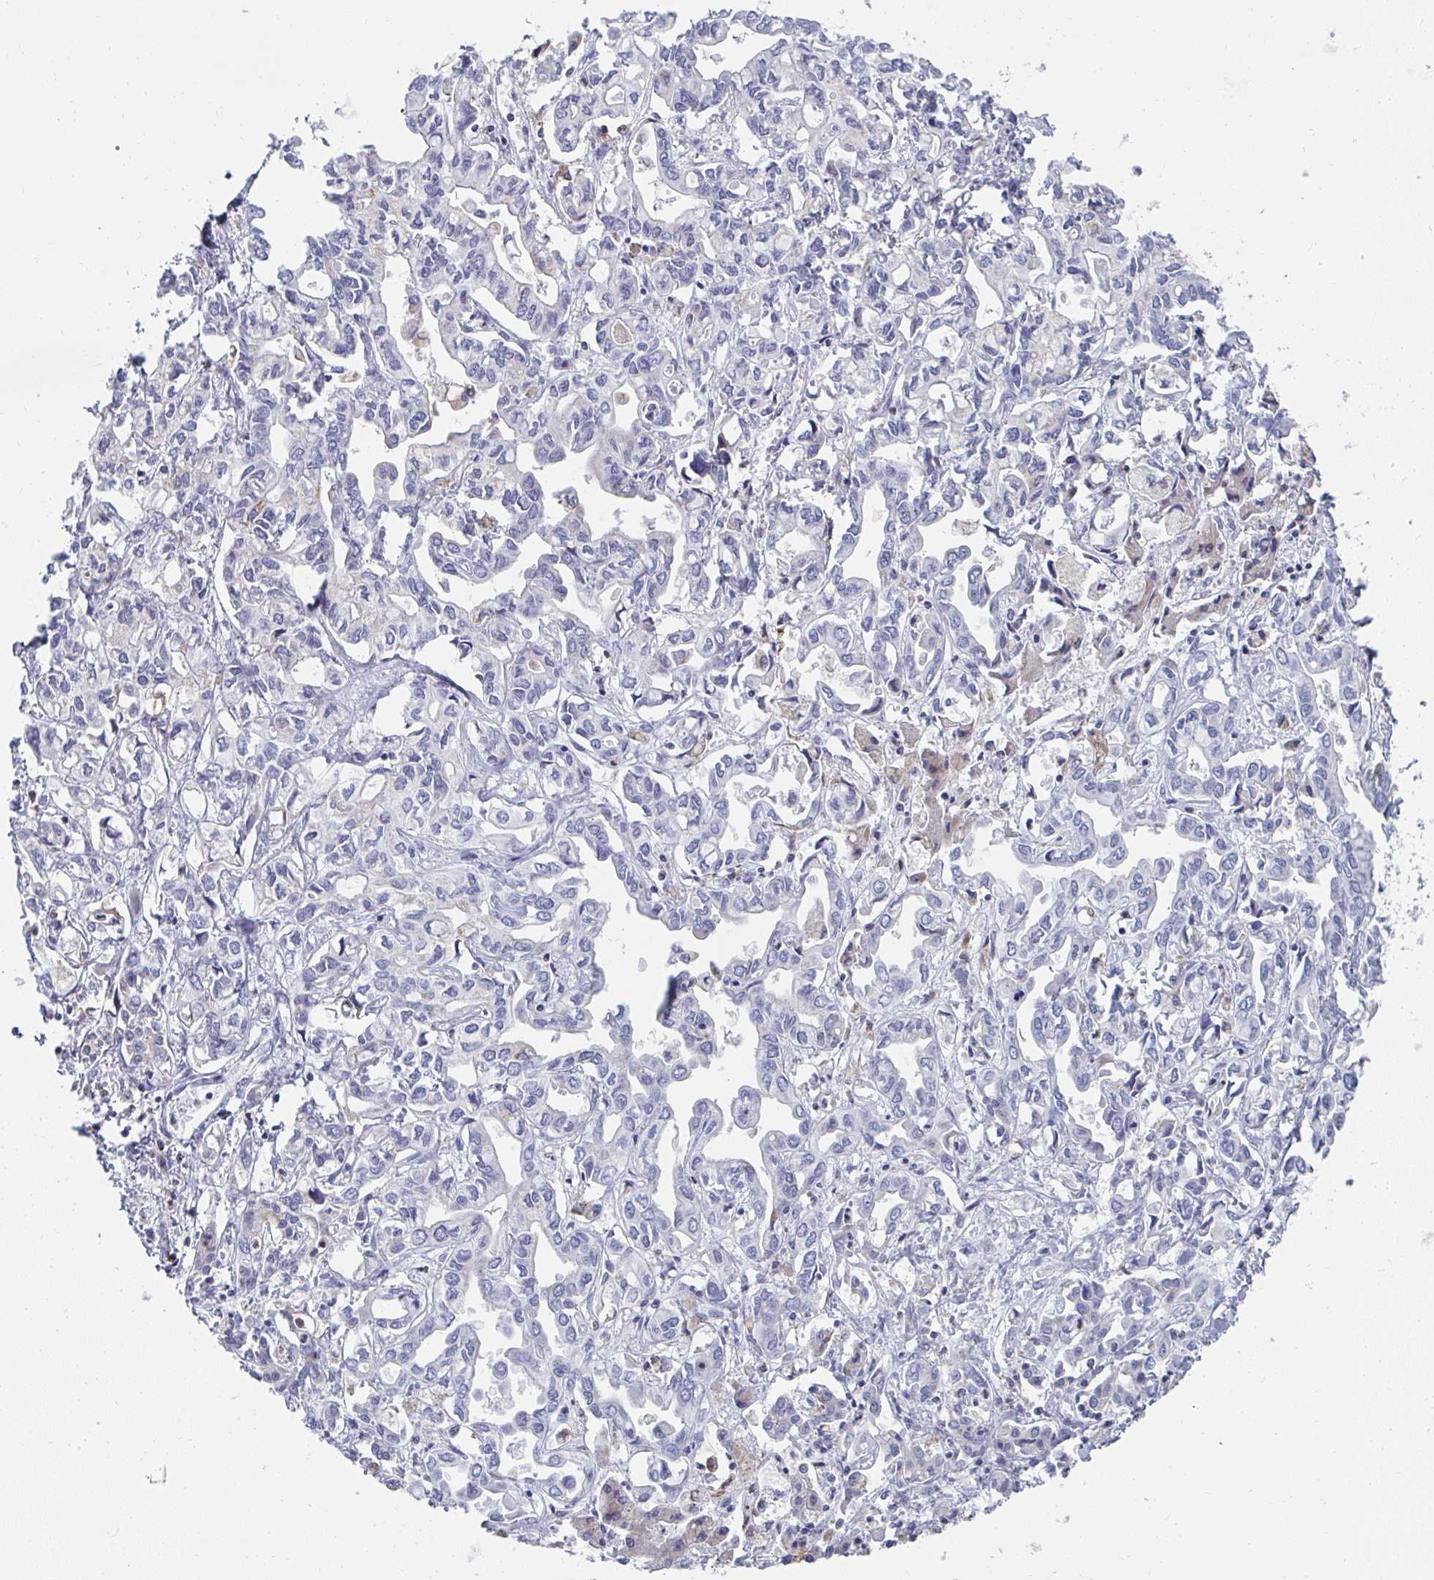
{"staining": {"intensity": "negative", "quantity": "none", "location": "none"}, "tissue": "liver cancer", "cell_type": "Tumor cells", "image_type": "cancer", "snomed": [{"axis": "morphology", "description": "Cholangiocarcinoma"}, {"axis": "topography", "description": "Liver"}], "caption": "Histopathology image shows no protein expression in tumor cells of liver cancer tissue.", "gene": "MGAM2", "patient": {"sex": "female", "age": 64}}